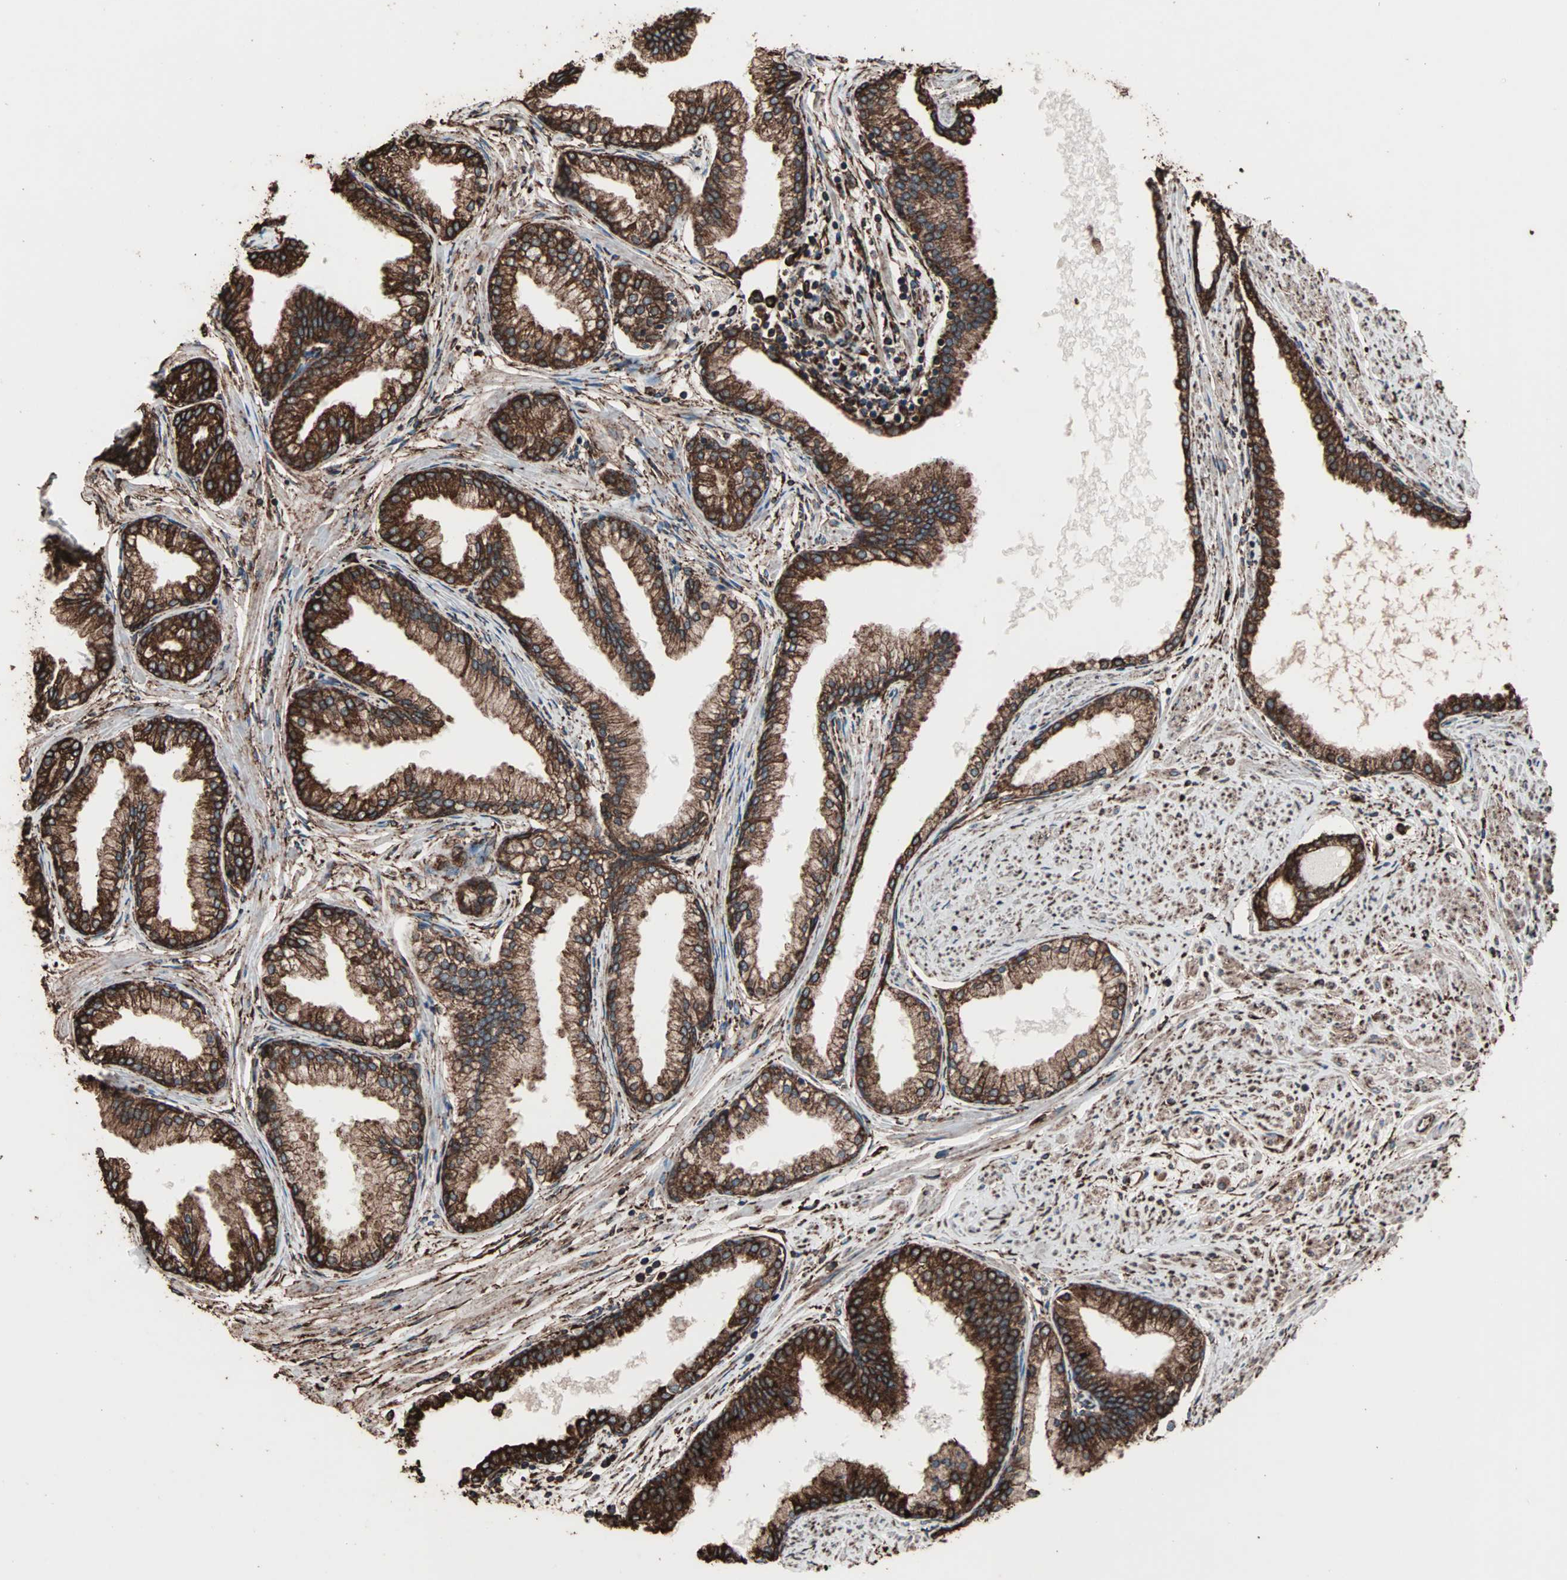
{"staining": {"intensity": "strong", "quantity": ">75%", "location": "cytoplasmic/membranous"}, "tissue": "prostate", "cell_type": "Glandular cells", "image_type": "normal", "snomed": [{"axis": "morphology", "description": "Normal tissue, NOS"}, {"axis": "topography", "description": "Prostate"}], "caption": "Prostate stained with immunohistochemistry (IHC) reveals strong cytoplasmic/membranous expression in approximately >75% of glandular cells. The protein is stained brown, and the nuclei are stained in blue (DAB (3,3'-diaminobenzidine) IHC with brightfield microscopy, high magnification).", "gene": "HSP90B1", "patient": {"sex": "male", "age": 64}}